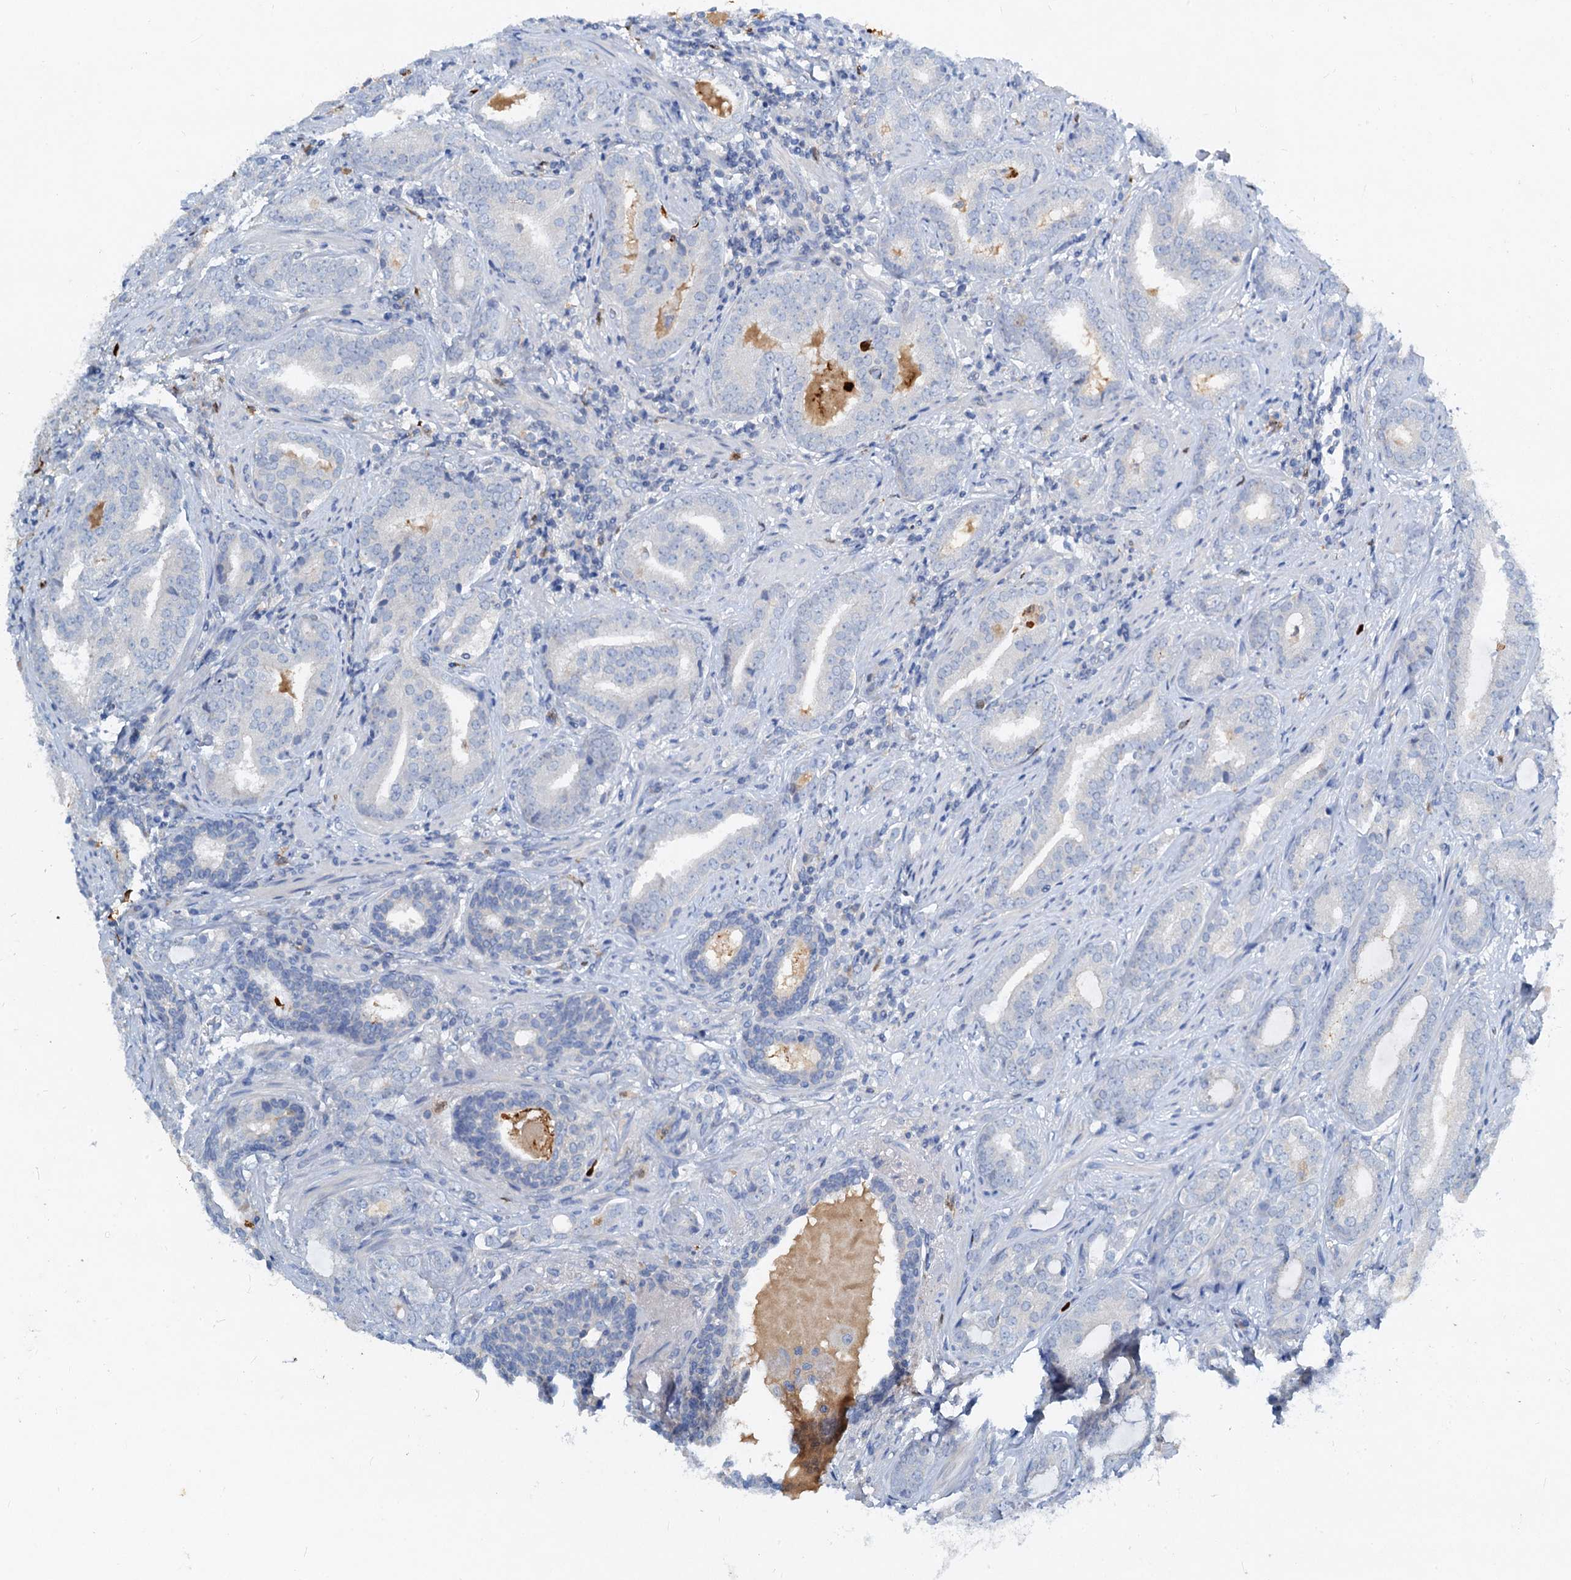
{"staining": {"intensity": "negative", "quantity": "none", "location": "none"}, "tissue": "prostate cancer", "cell_type": "Tumor cells", "image_type": "cancer", "snomed": [{"axis": "morphology", "description": "Adenocarcinoma, High grade"}, {"axis": "topography", "description": "Prostate"}], "caption": "This is a micrograph of immunohistochemistry staining of prostate adenocarcinoma (high-grade), which shows no staining in tumor cells.", "gene": "OTOA", "patient": {"sex": "male", "age": 63}}